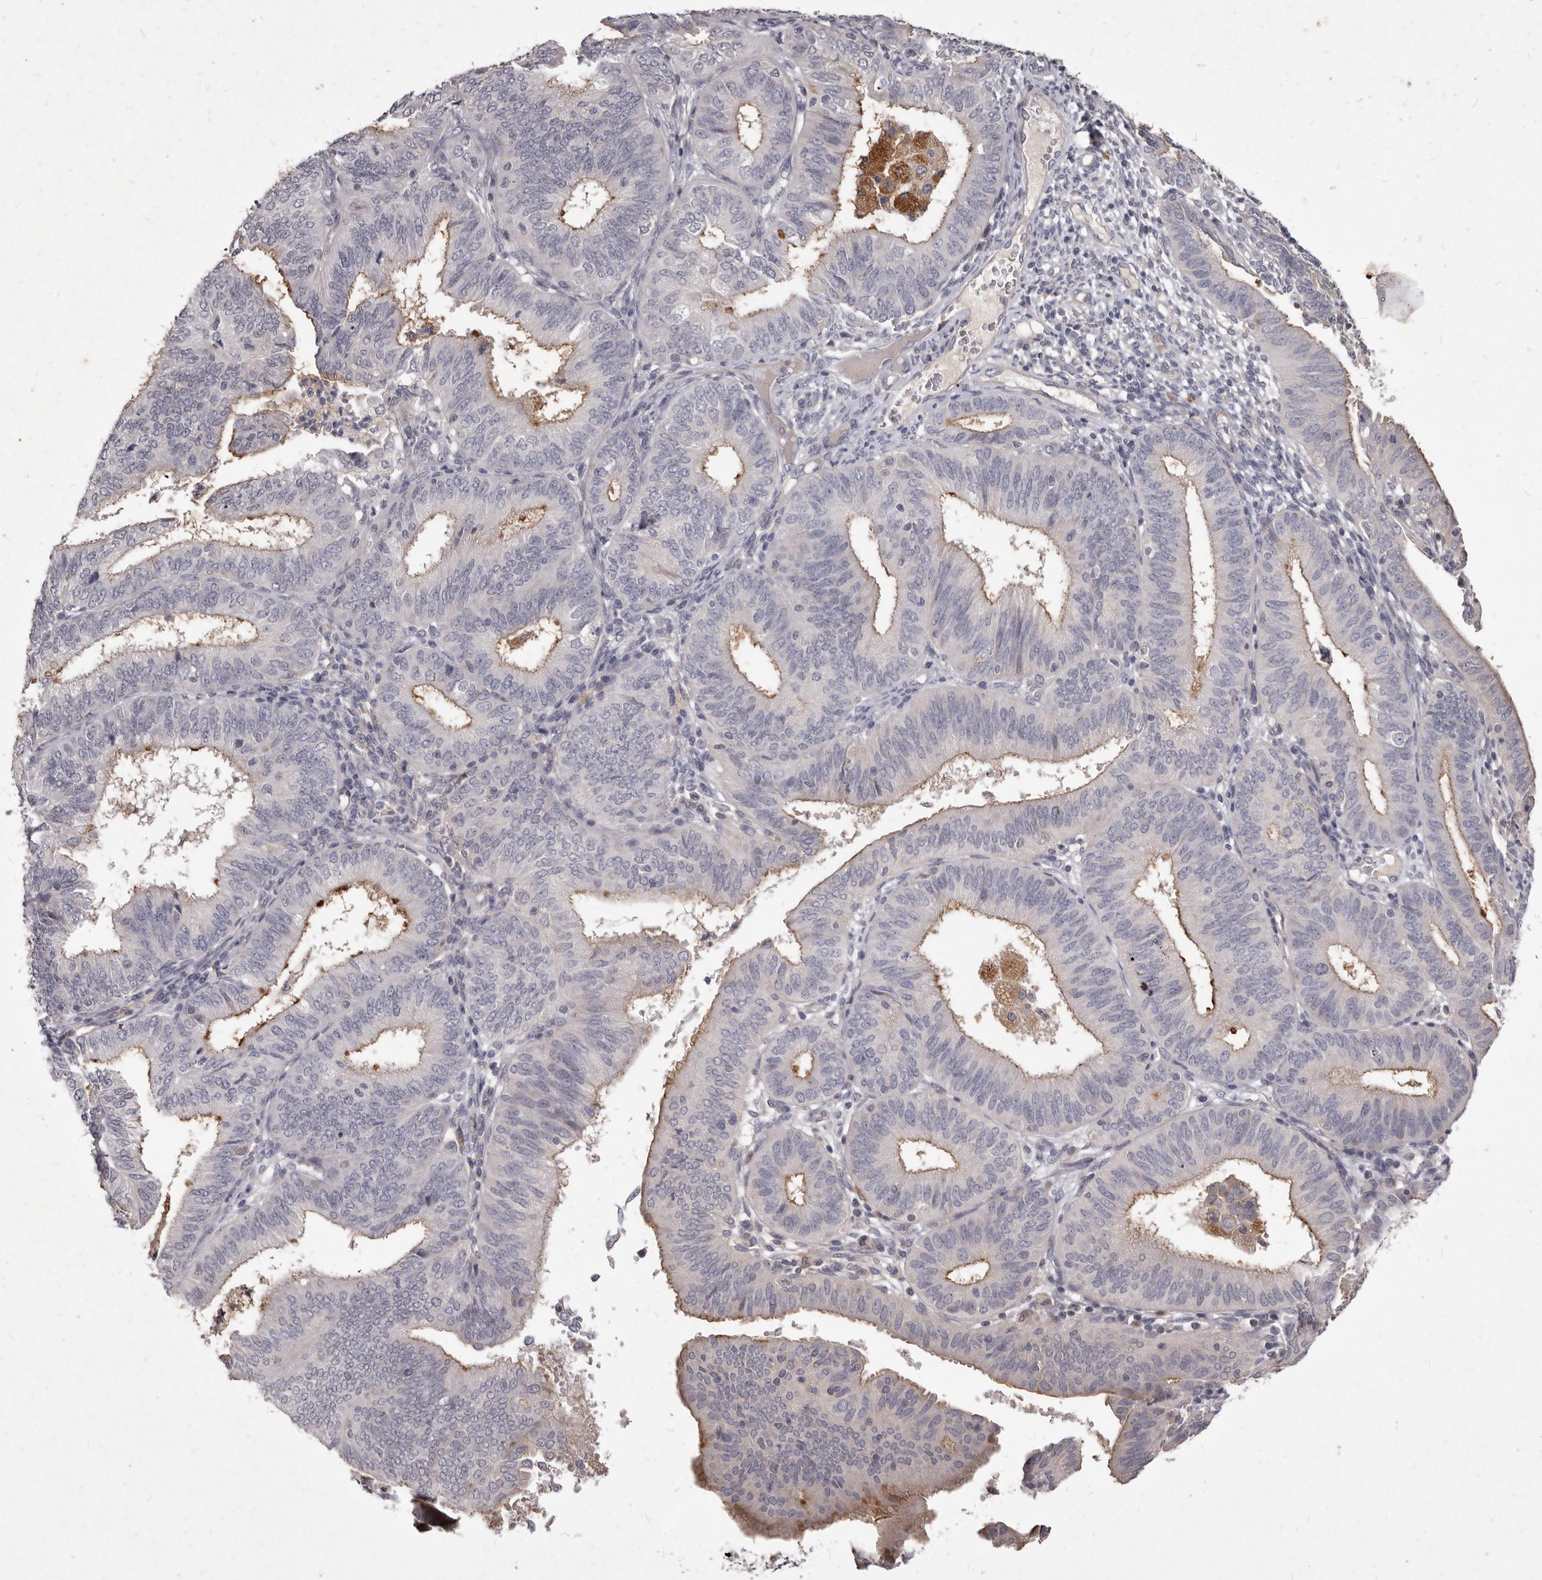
{"staining": {"intensity": "moderate", "quantity": "<25%", "location": "cytoplasmic/membranous"}, "tissue": "endometrial cancer", "cell_type": "Tumor cells", "image_type": "cancer", "snomed": [{"axis": "morphology", "description": "Adenocarcinoma, NOS"}, {"axis": "topography", "description": "Endometrium"}], "caption": "Immunohistochemical staining of endometrial cancer displays low levels of moderate cytoplasmic/membranous protein positivity in approximately <25% of tumor cells.", "gene": "GPRC5C", "patient": {"sex": "female", "age": 51}}